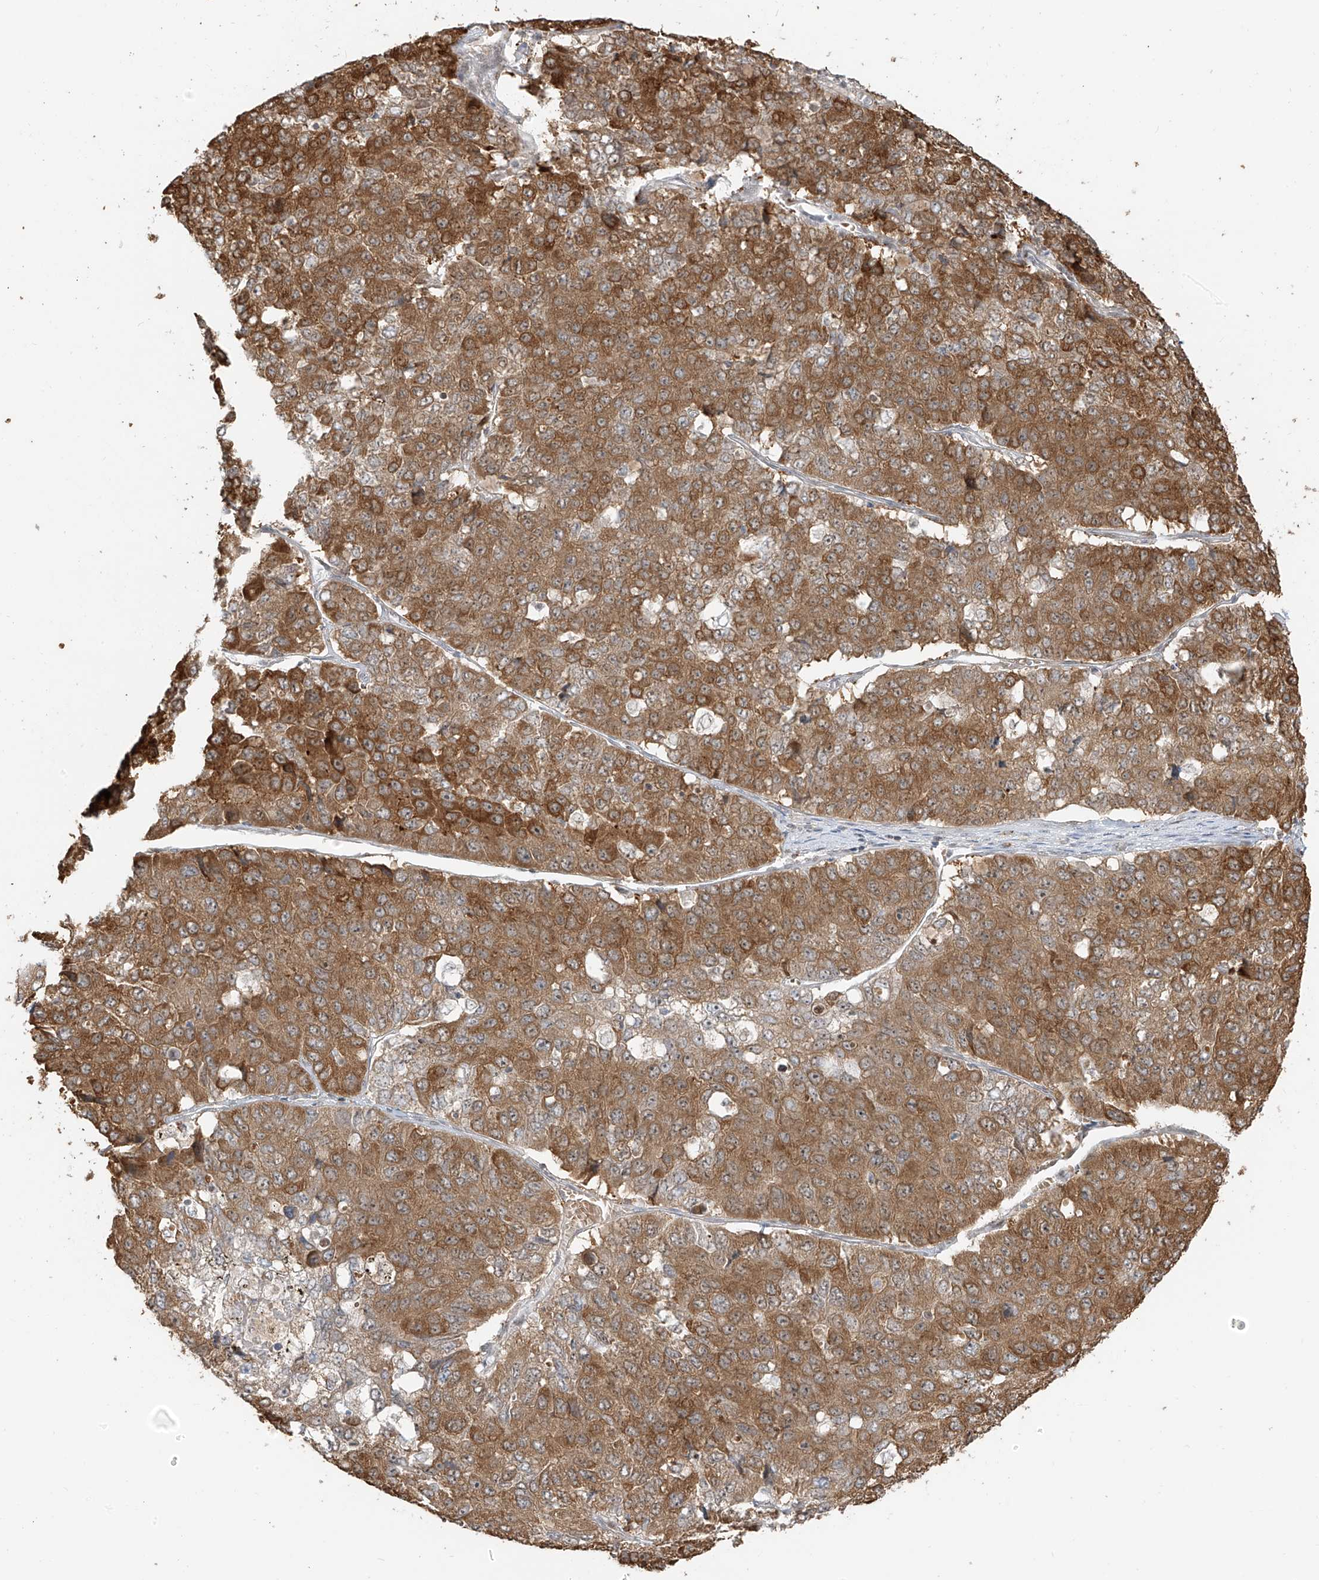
{"staining": {"intensity": "moderate", "quantity": ">75%", "location": "cytoplasmic/membranous"}, "tissue": "pancreatic cancer", "cell_type": "Tumor cells", "image_type": "cancer", "snomed": [{"axis": "morphology", "description": "Adenocarcinoma, NOS"}, {"axis": "topography", "description": "Pancreas"}], "caption": "A high-resolution histopathology image shows IHC staining of pancreatic cancer, which exhibits moderate cytoplasmic/membranous staining in about >75% of tumor cells. The protein is stained brown, and the nuclei are stained in blue (DAB (3,3'-diaminobenzidine) IHC with brightfield microscopy, high magnification).", "gene": "ZMYM2", "patient": {"sex": "male", "age": 50}}